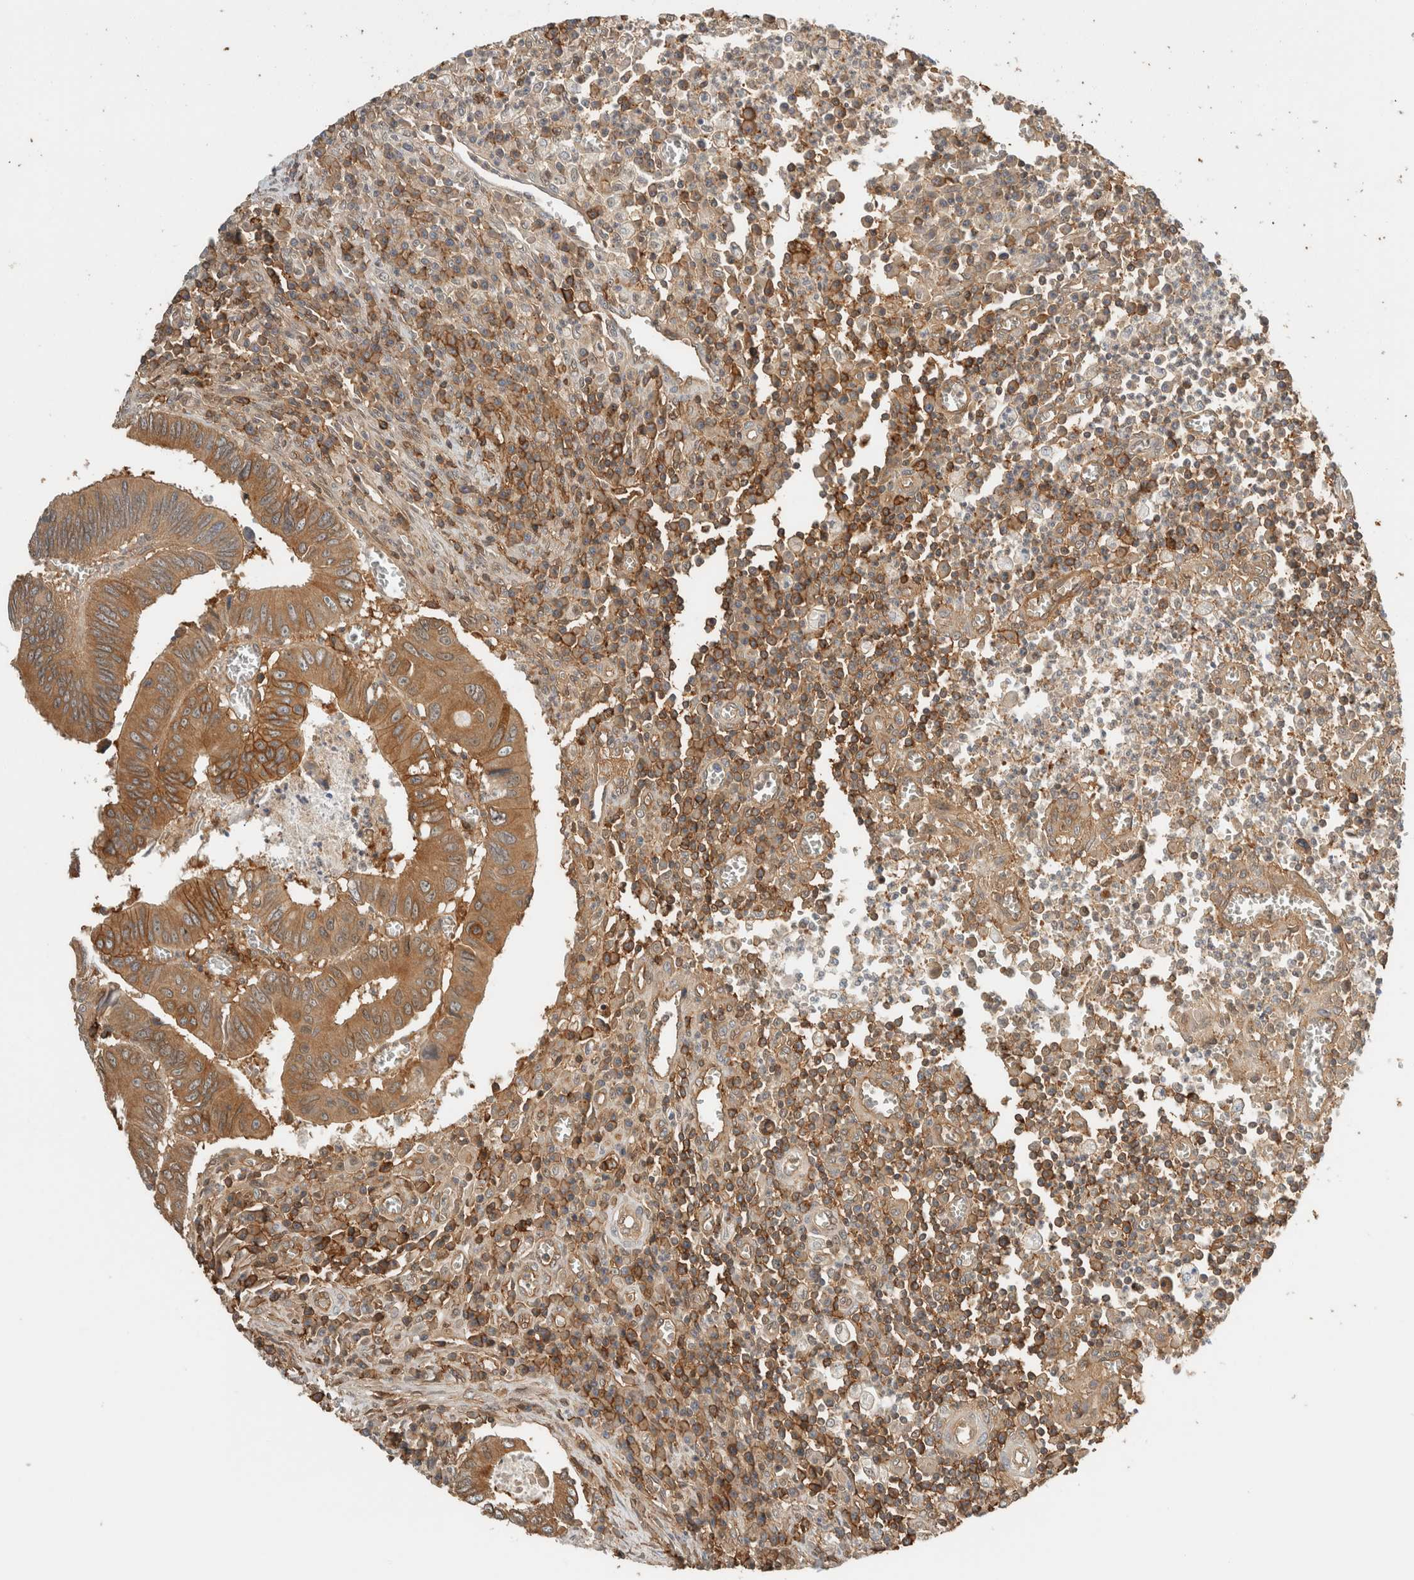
{"staining": {"intensity": "moderate", "quantity": ">75%", "location": "cytoplasmic/membranous"}, "tissue": "colorectal cancer", "cell_type": "Tumor cells", "image_type": "cancer", "snomed": [{"axis": "morphology", "description": "Inflammation, NOS"}, {"axis": "morphology", "description": "Adenocarcinoma, NOS"}, {"axis": "topography", "description": "Colon"}], "caption": "IHC micrograph of adenocarcinoma (colorectal) stained for a protein (brown), which exhibits medium levels of moderate cytoplasmic/membranous expression in approximately >75% of tumor cells.", "gene": "PFDN4", "patient": {"sex": "male", "age": 72}}